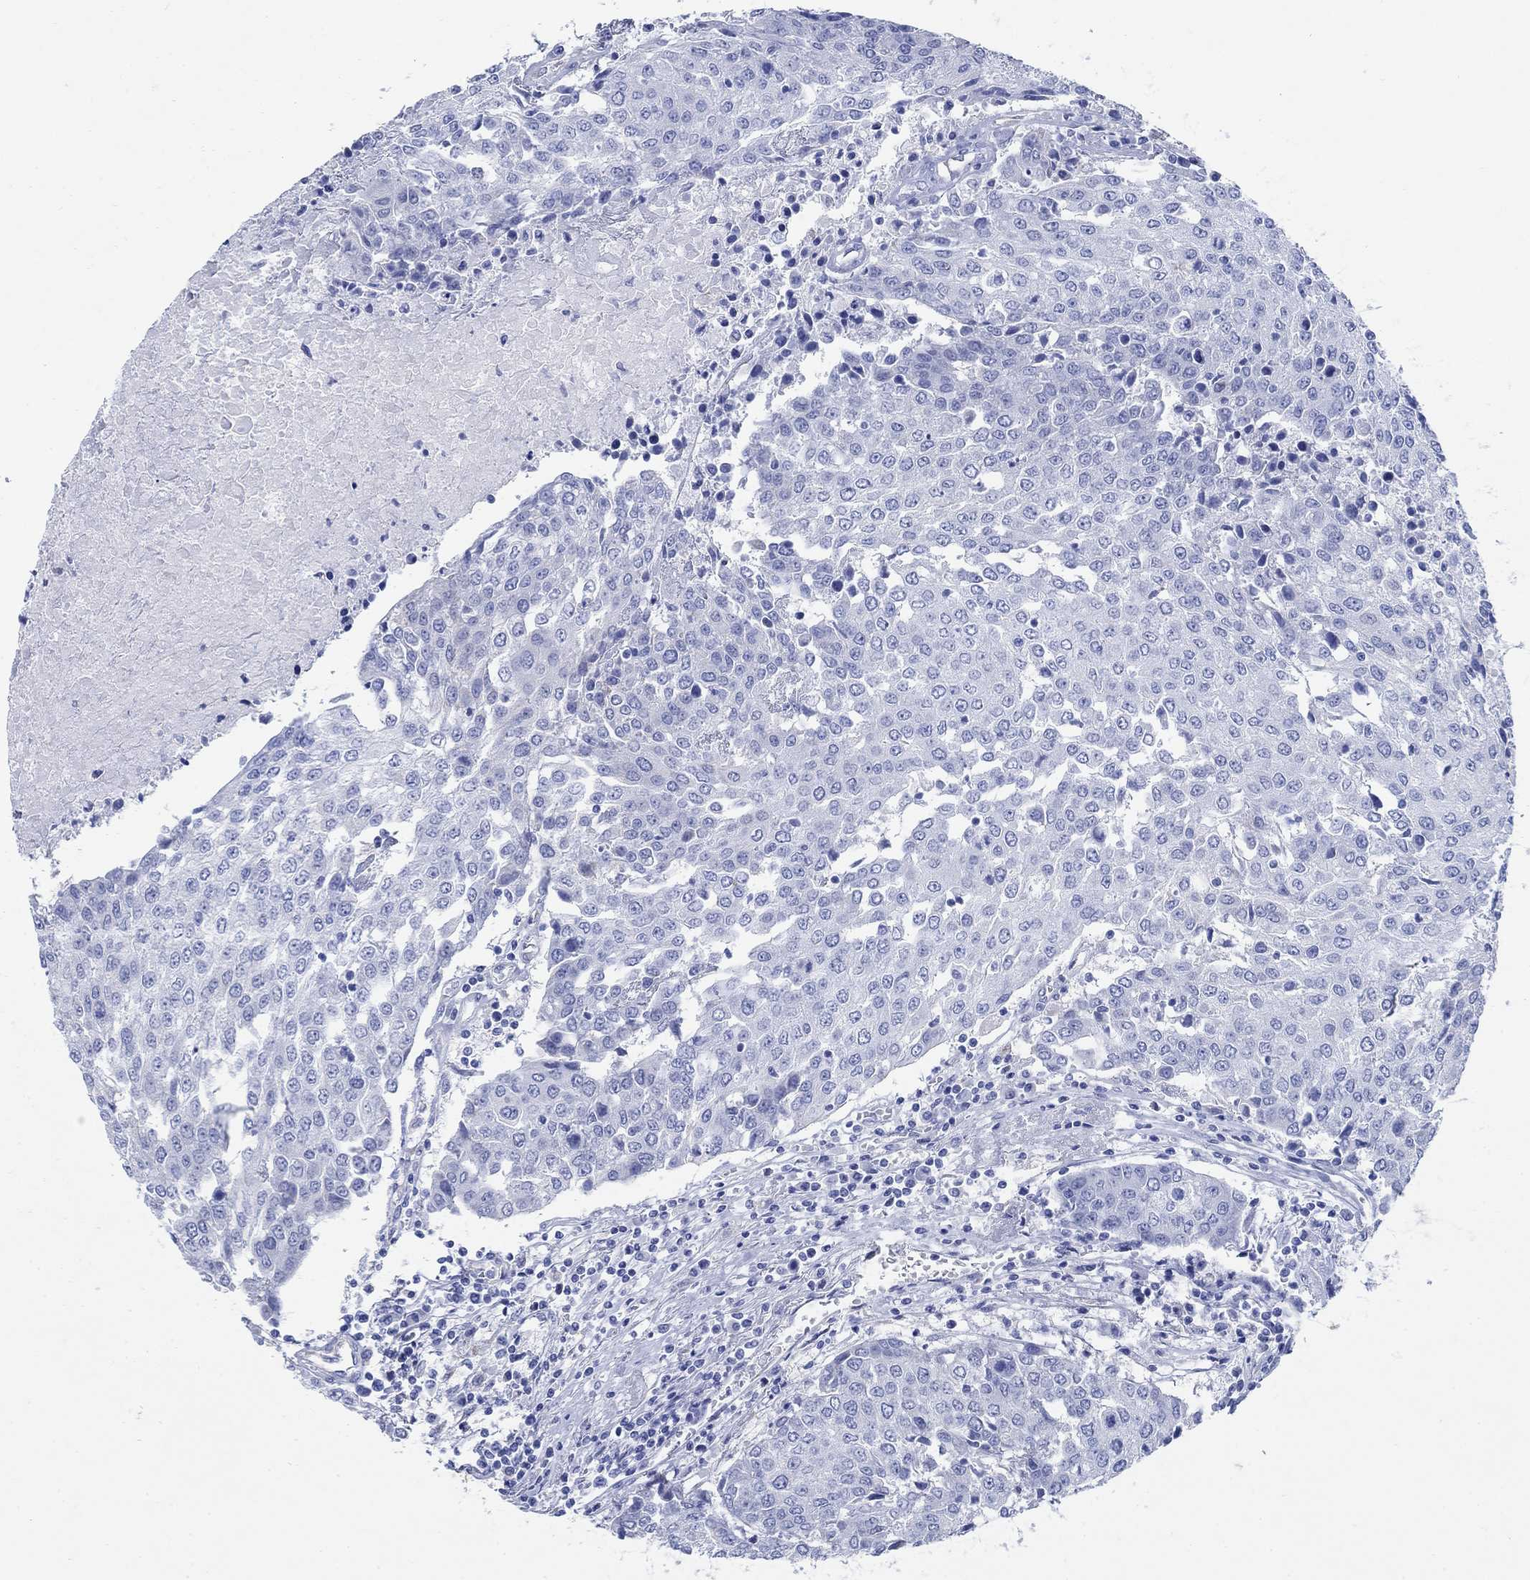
{"staining": {"intensity": "negative", "quantity": "none", "location": "none"}, "tissue": "urothelial cancer", "cell_type": "Tumor cells", "image_type": "cancer", "snomed": [{"axis": "morphology", "description": "Urothelial carcinoma, High grade"}, {"axis": "topography", "description": "Urinary bladder"}], "caption": "Human urothelial carcinoma (high-grade) stained for a protein using immunohistochemistry exhibits no positivity in tumor cells.", "gene": "ZDHHC14", "patient": {"sex": "female", "age": 85}}